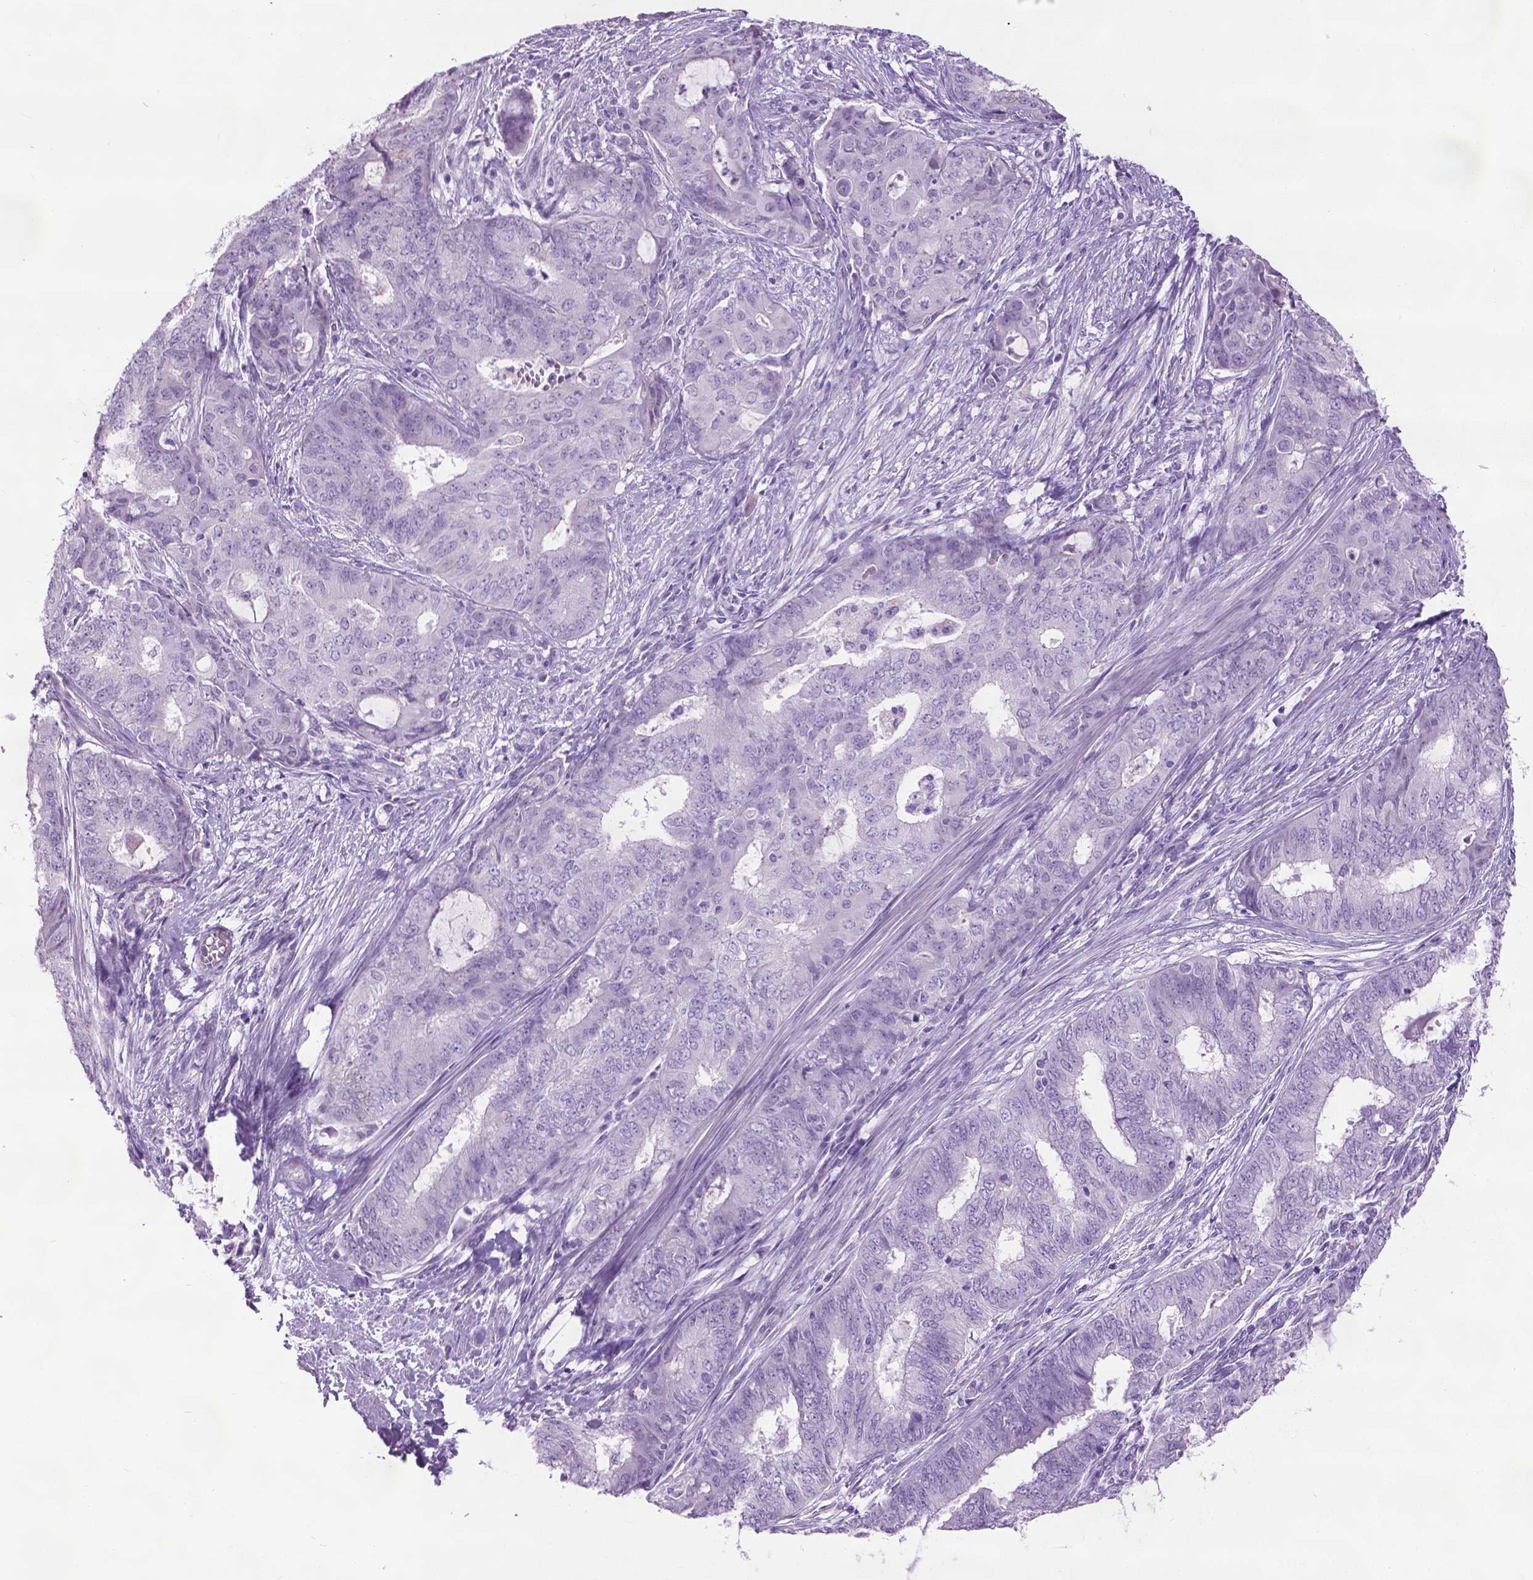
{"staining": {"intensity": "negative", "quantity": "none", "location": "none"}, "tissue": "endometrial cancer", "cell_type": "Tumor cells", "image_type": "cancer", "snomed": [{"axis": "morphology", "description": "Adenocarcinoma, NOS"}, {"axis": "topography", "description": "Endometrium"}], "caption": "DAB (3,3'-diaminobenzidine) immunohistochemical staining of human endometrial cancer displays no significant positivity in tumor cells.", "gene": "DNAI7", "patient": {"sex": "female", "age": 62}}